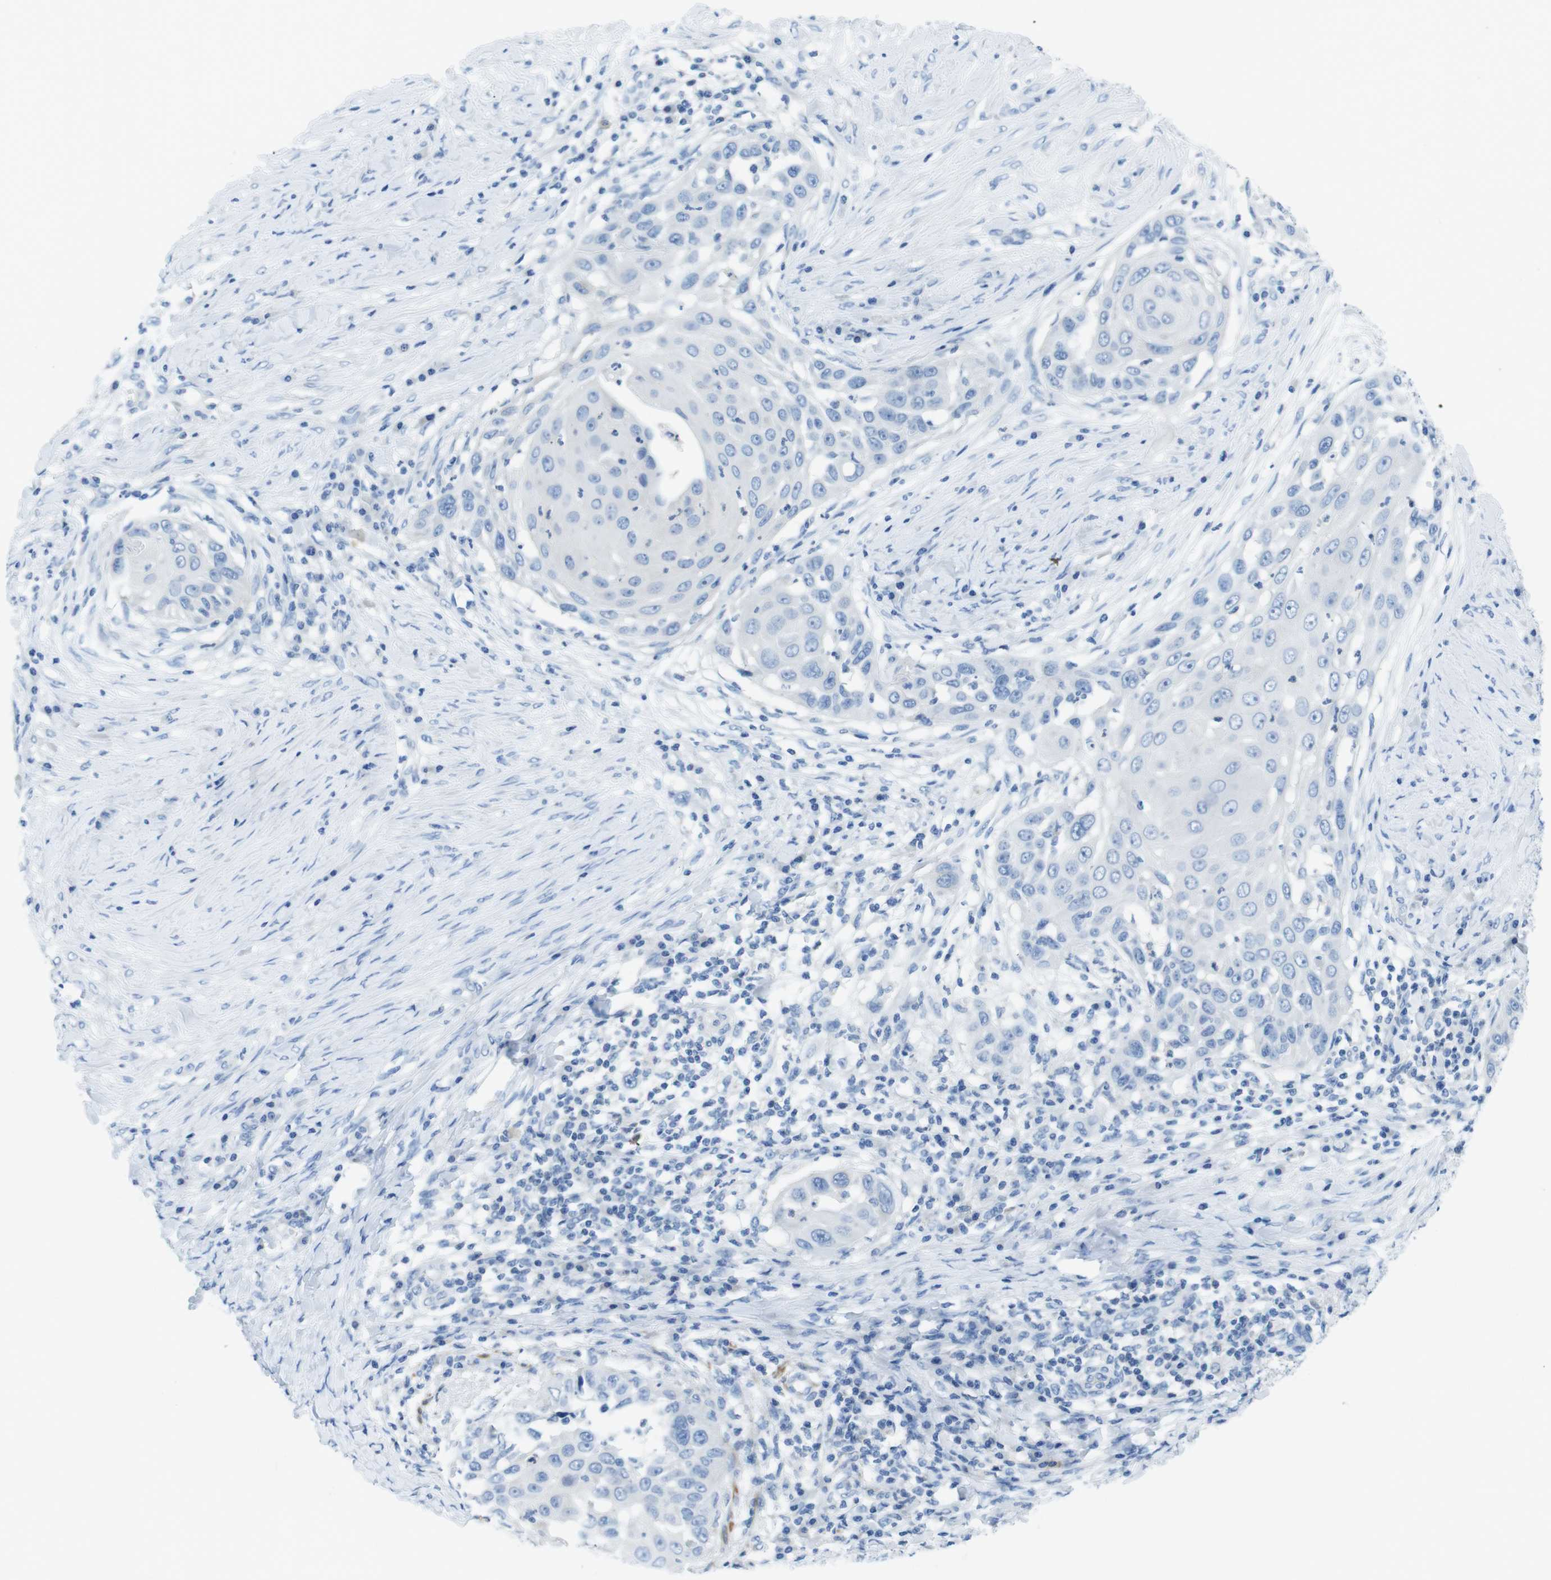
{"staining": {"intensity": "negative", "quantity": "none", "location": "none"}, "tissue": "skin cancer", "cell_type": "Tumor cells", "image_type": "cancer", "snomed": [{"axis": "morphology", "description": "Squamous cell carcinoma, NOS"}, {"axis": "topography", "description": "Skin"}], "caption": "There is no significant staining in tumor cells of skin cancer (squamous cell carcinoma).", "gene": "ASIC5", "patient": {"sex": "female", "age": 44}}